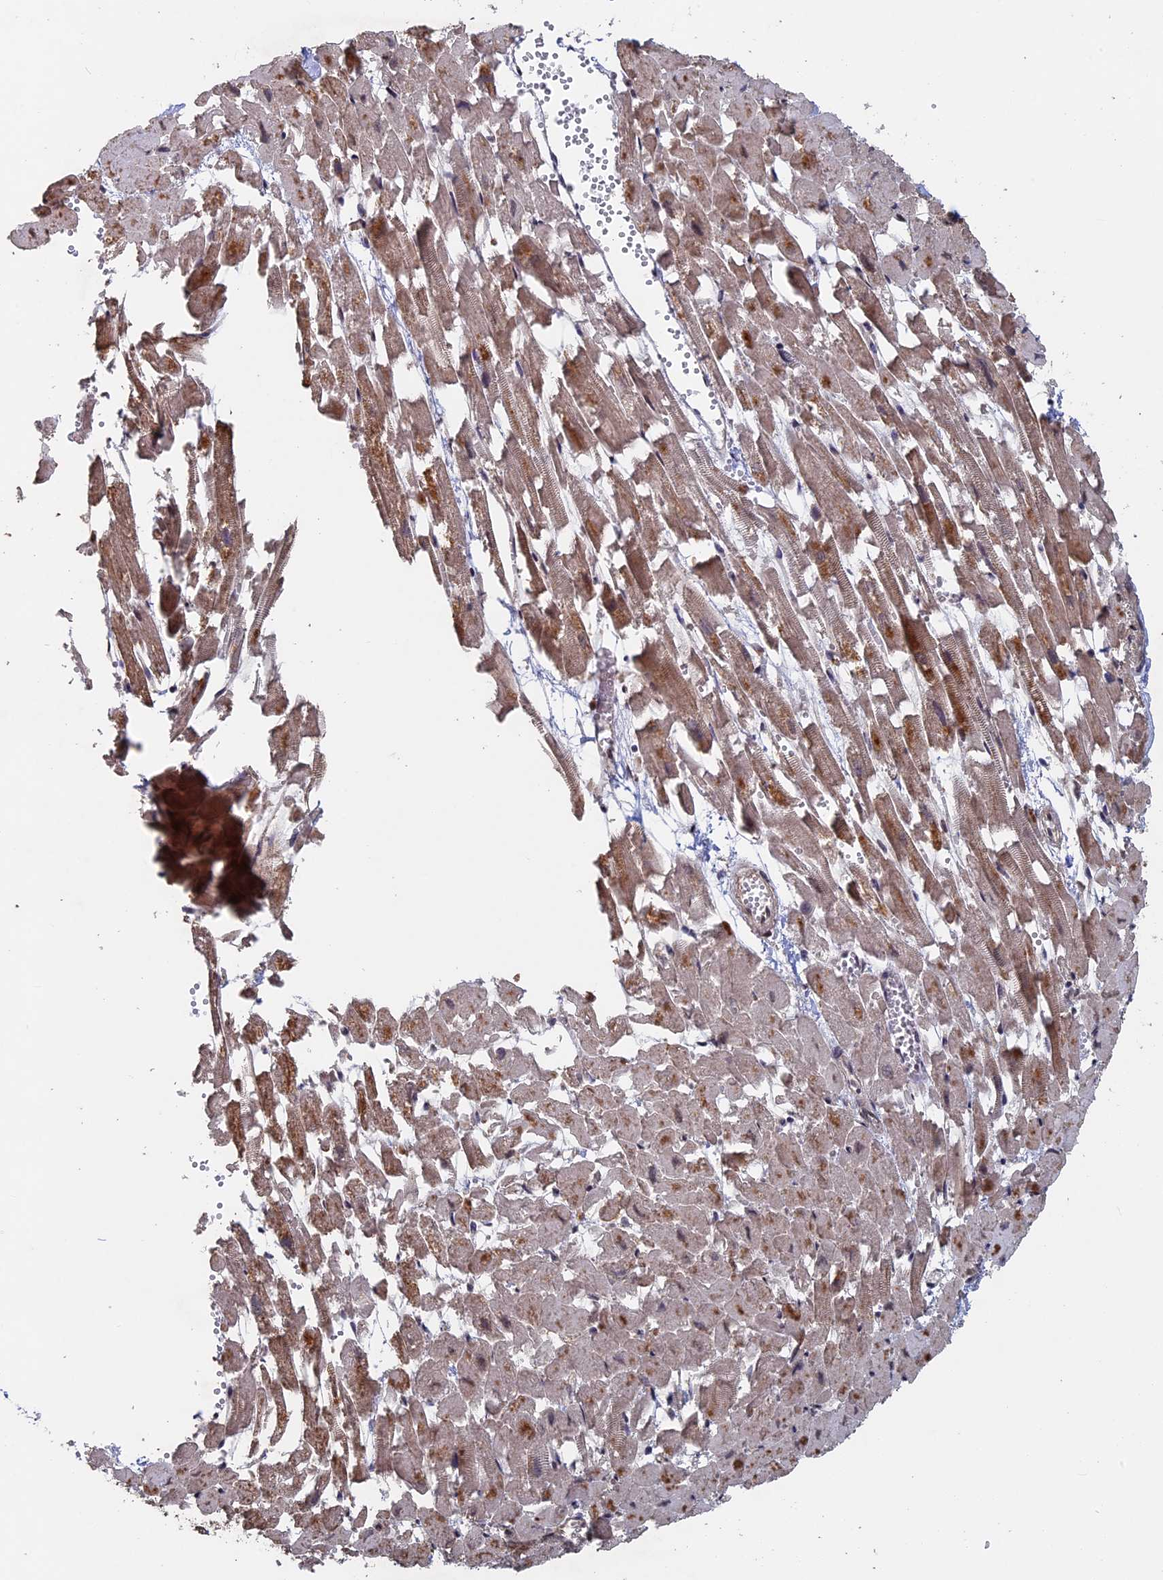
{"staining": {"intensity": "moderate", "quantity": "25%-75%", "location": "cytoplasmic/membranous,nuclear"}, "tissue": "heart muscle", "cell_type": "Cardiomyocytes", "image_type": "normal", "snomed": [{"axis": "morphology", "description": "Normal tissue, NOS"}, {"axis": "topography", "description": "Heart"}], "caption": "Immunohistochemical staining of normal heart muscle exhibits moderate cytoplasmic/membranous,nuclear protein positivity in approximately 25%-75% of cardiomyocytes. The protein of interest is stained brown, and the nuclei are stained in blue (DAB (3,3'-diaminobenzidine) IHC with brightfield microscopy, high magnification).", "gene": "KIAA1328", "patient": {"sex": "female", "age": 64}}